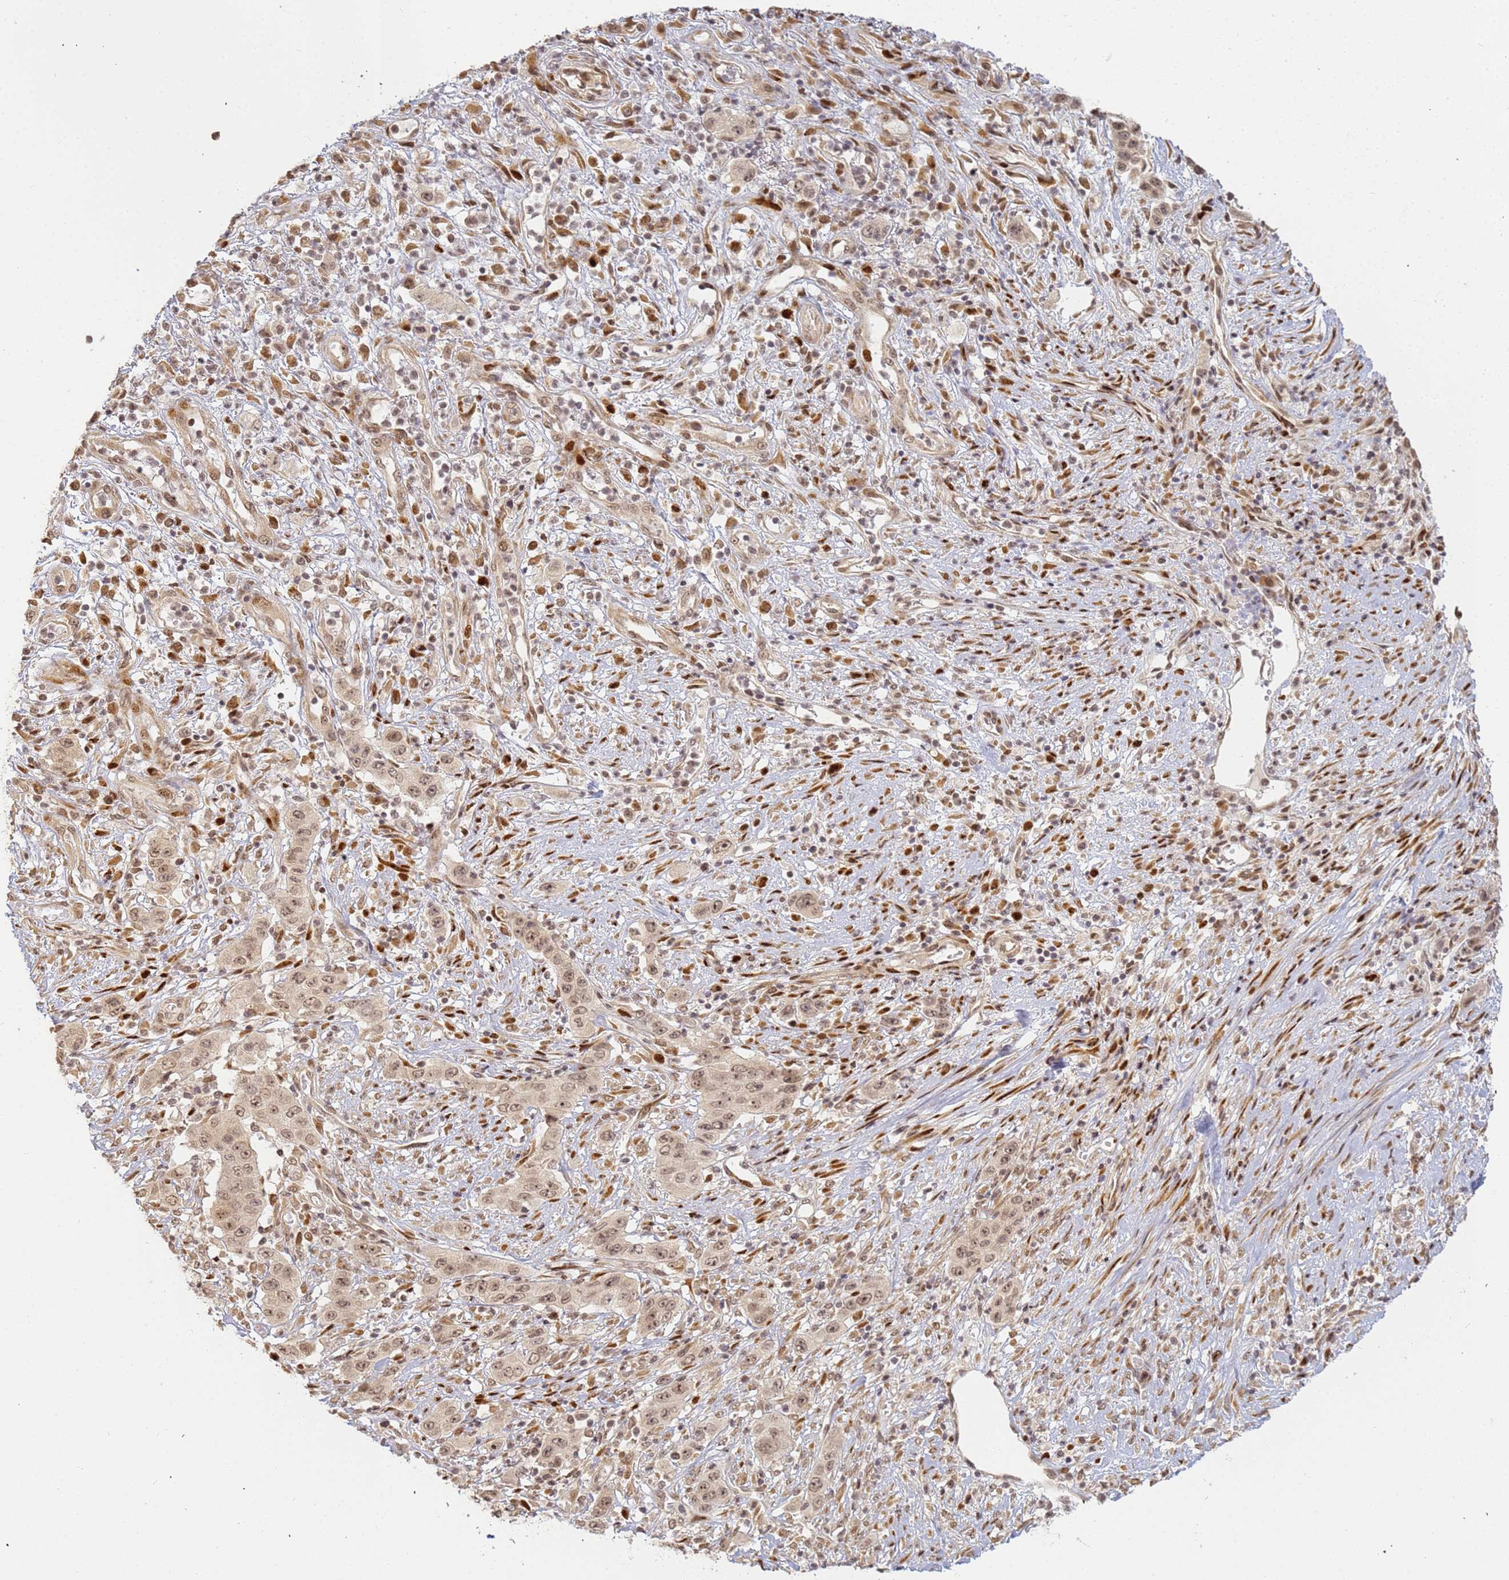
{"staining": {"intensity": "moderate", "quantity": ">75%", "location": "cytoplasmic/membranous,nuclear"}, "tissue": "stomach cancer", "cell_type": "Tumor cells", "image_type": "cancer", "snomed": [{"axis": "morphology", "description": "Adenocarcinoma, NOS"}, {"axis": "topography", "description": "Stomach, upper"}], "caption": "DAB (3,3'-diaminobenzidine) immunohistochemical staining of human stomach cancer (adenocarcinoma) demonstrates moderate cytoplasmic/membranous and nuclear protein positivity in approximately >75% of tumor cells.", "gene": "ABCA2", "patient": {"sex": "male", "age": 62}}